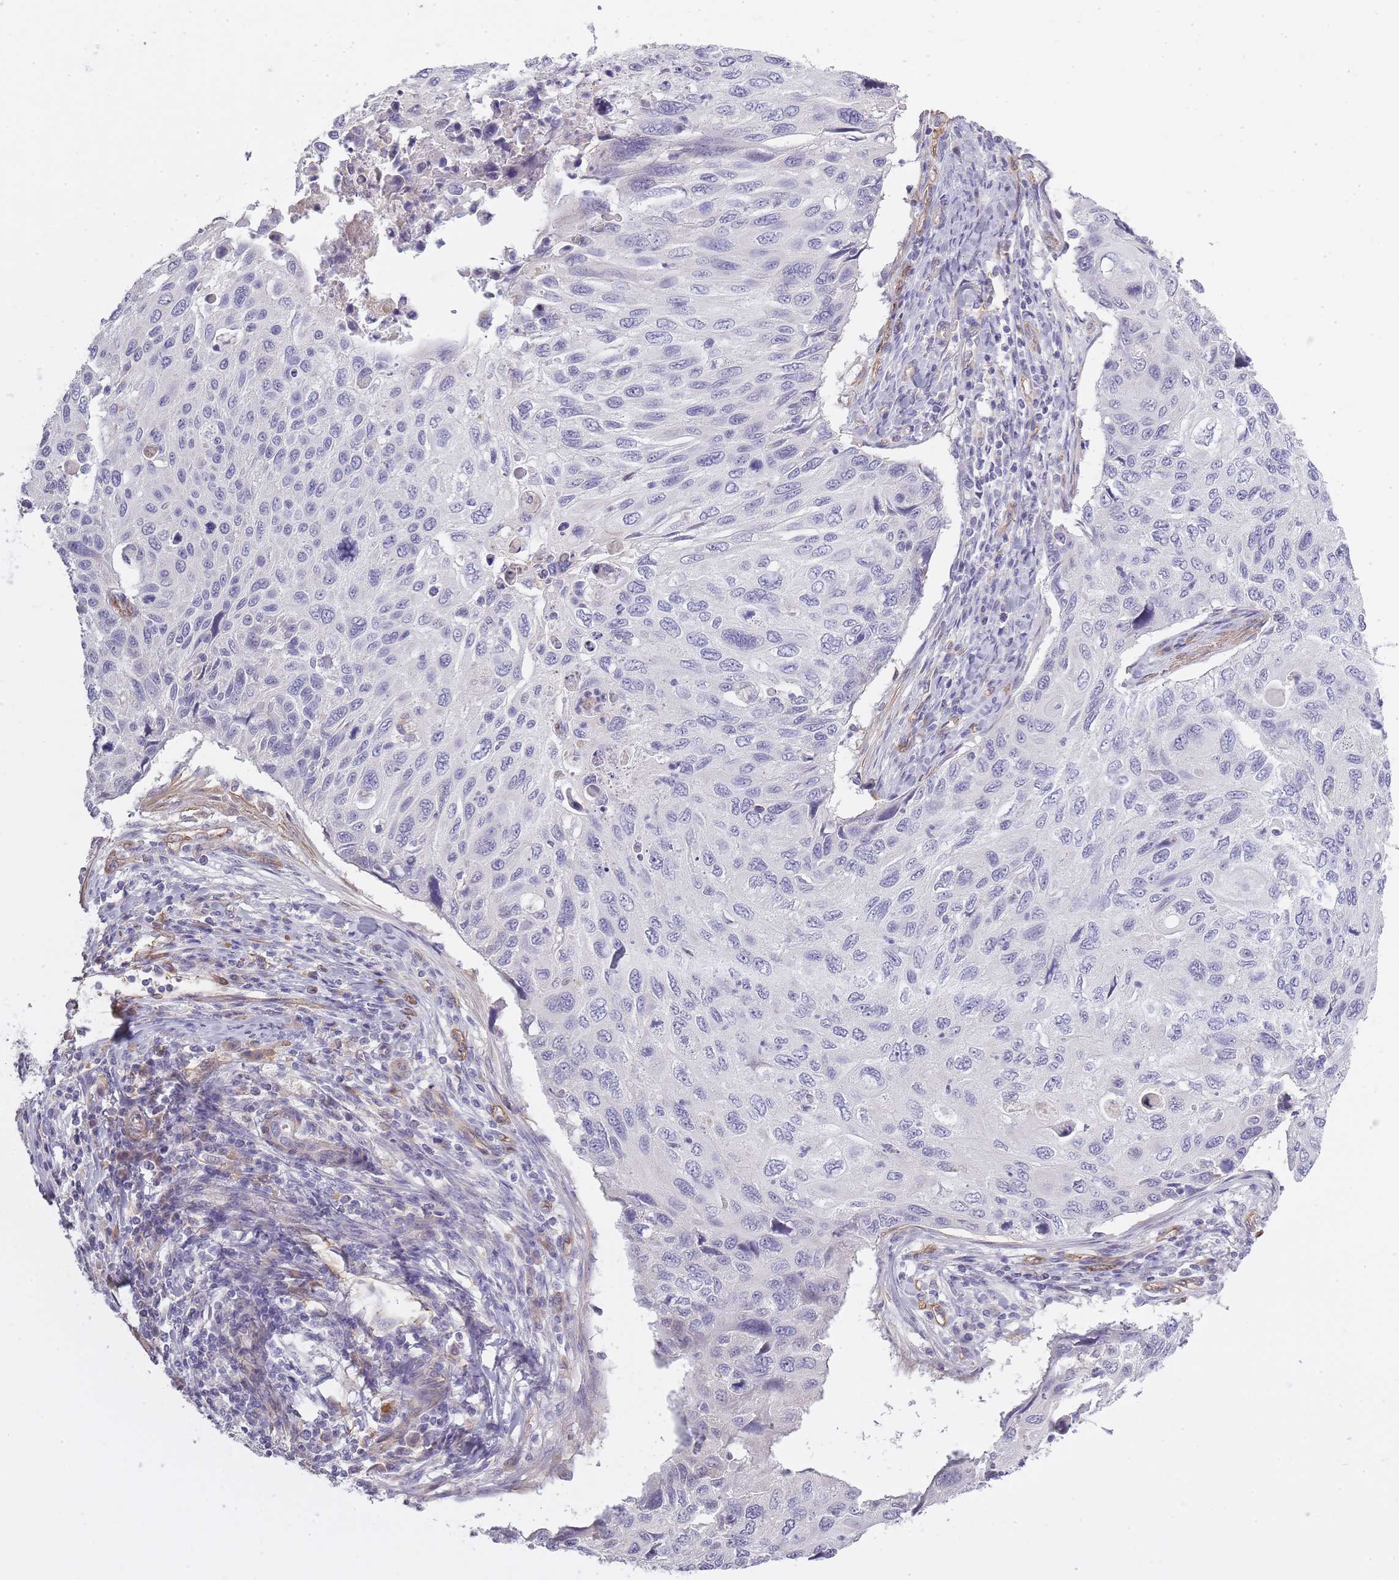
{"staining": {"intensity": "negative", "quantity": "none", "location": "none"}, "tissue": "cervical cancer", "cell_type": "Tumor cells", "image_type": "cancer", "snomed": [{"axis": "morphology", "description": "Squamous cell carcinoma, NOS"}, {"axis": "topography", "description": "Cervix"}], "caption": "This is an immunohistochemistry image of human squamous cell carcinoma (cervical). There is no positivity in tumor cells.", "gene": "SLC8A2", "patient": {"sex": "female", "age": 70}}